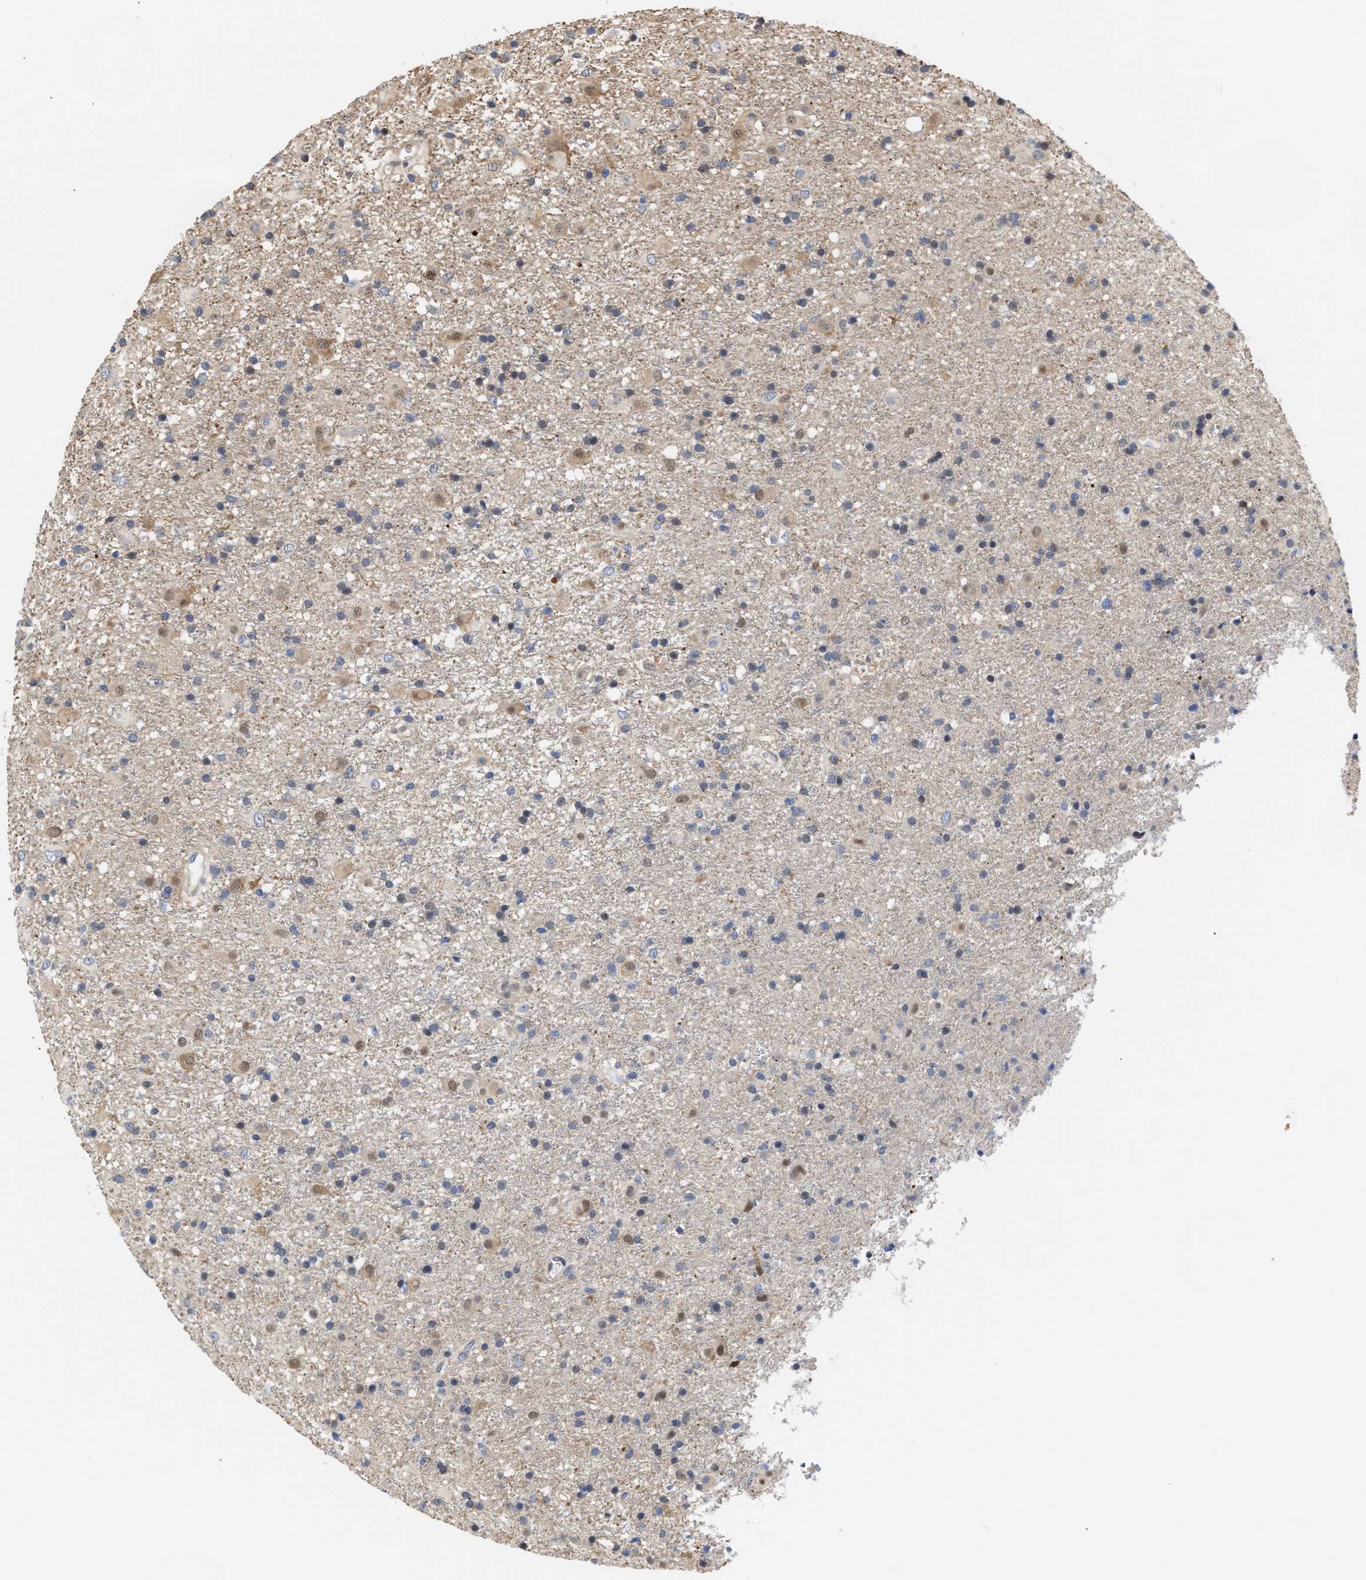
{"staining": {"intensity": "negative", "quantity": "none", "location": "none"}, "tissue": "glioma", "cell_type": "Tumor cells", "image_type": "cancer", "snomed": [{"axis": "morphology", "description": "Glioma, malignant, Low grade"}, {"axis": "topography", "description": "Brain"}], "caption": "Immunohistochemistry of human glioma reveals no positivity in tumor cells.", "gene": "KLHDC1", "patient": {"sex": "male", "age": 65}}